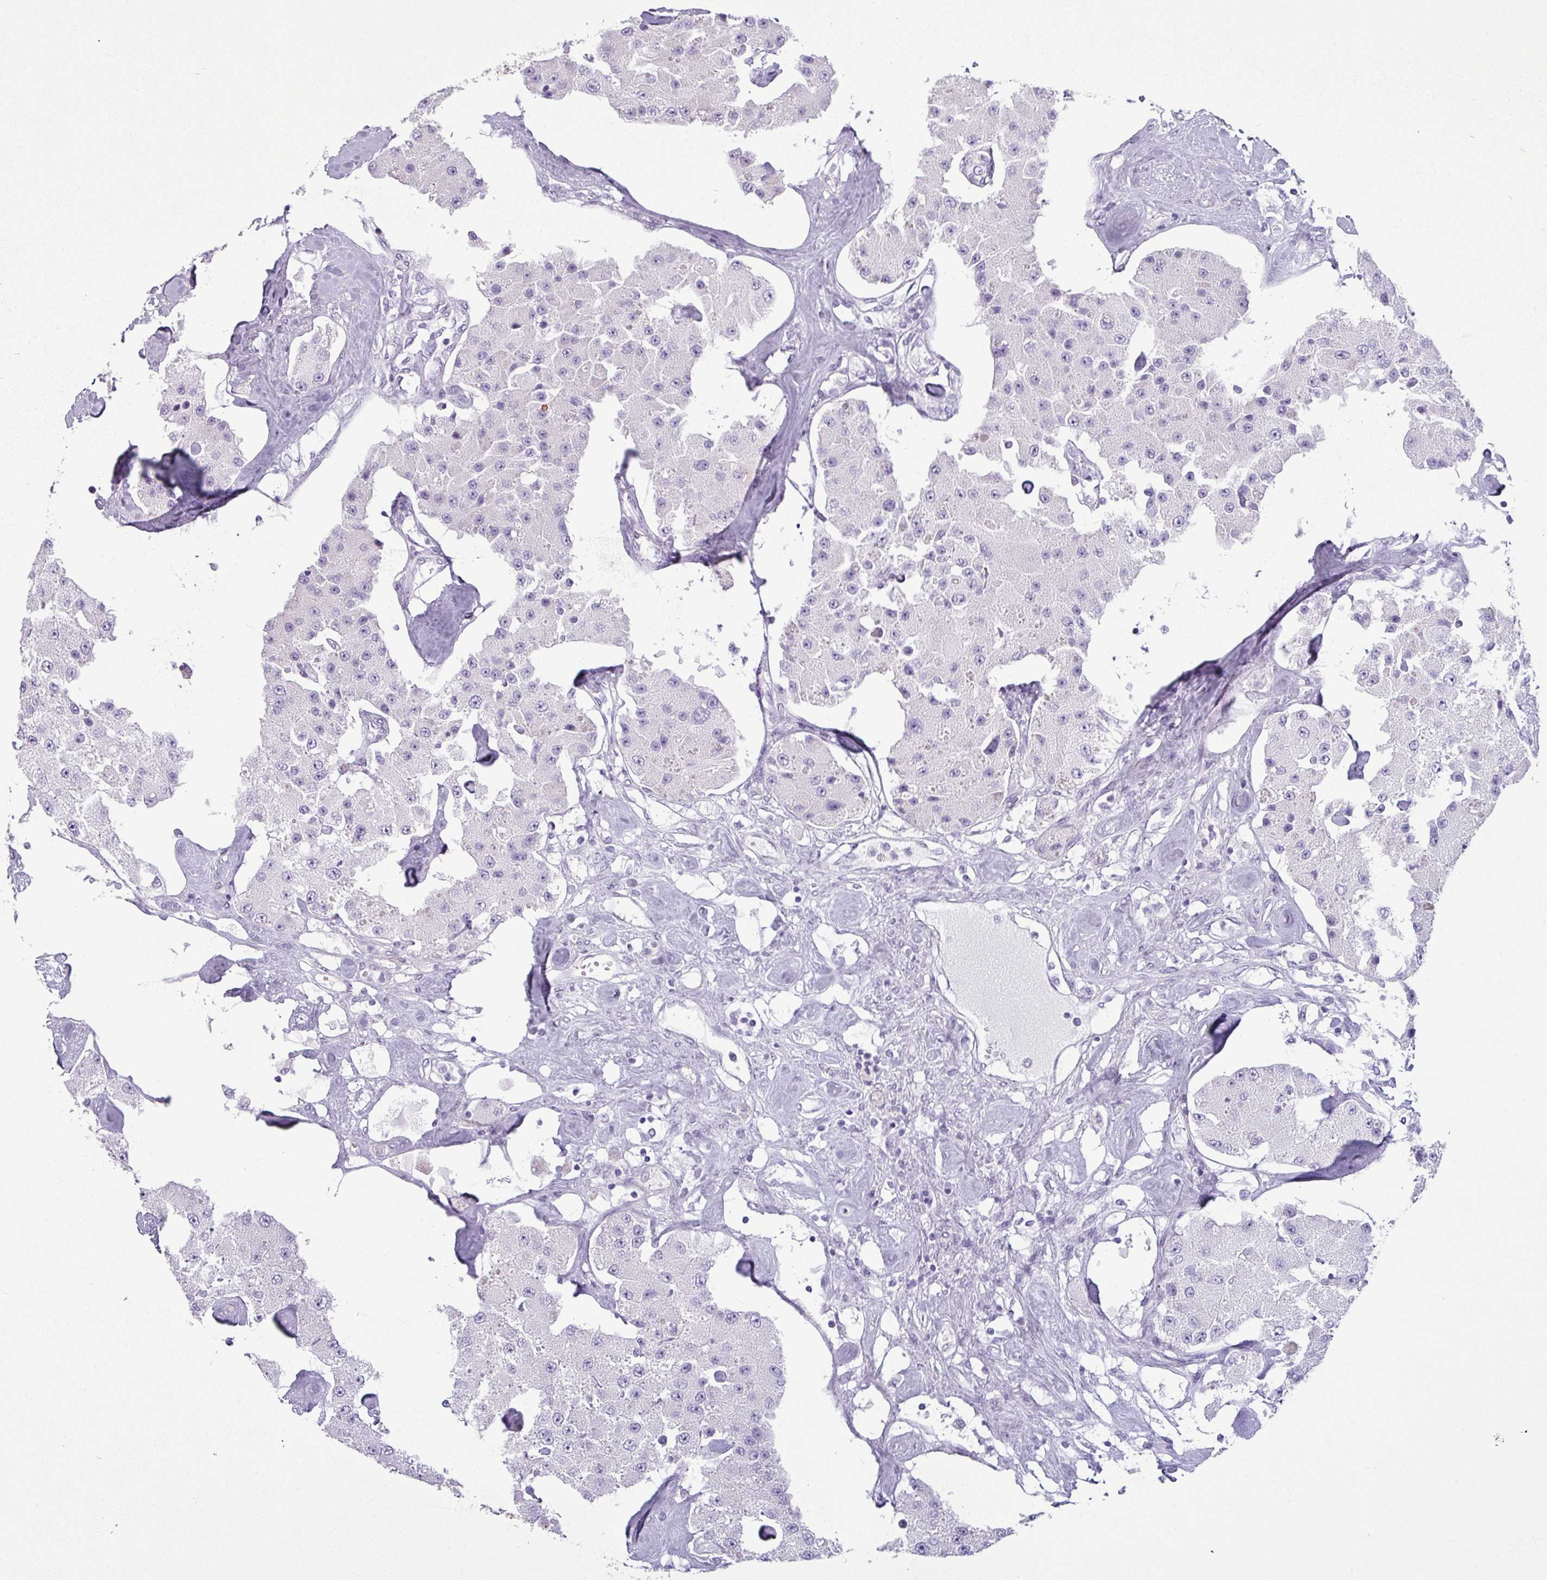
{"staining": {"intensity": "negative", "quantity": "none", "location": "none"}, "tissue": "carcinoid", "cell_type": "Tumor cells", "image_type": "cancer", "snomed": [{"axis": "morphology", "description": "Carcinoid, malignant, NOS"}, {"axis": "topography", "description": "Pancreas"}], "caption": "Tumor cells are negative for brown protein staining in malignant carcinoid. The staining was performed using DAB (3,3'-diaminobenzidine) to visualize the protein expression in brown, while the nuclei were stained in blue with hematoxylin (Magnification: 20x).", "gene": "CDH16", "patient": {"sex": "male", "age": 41}}